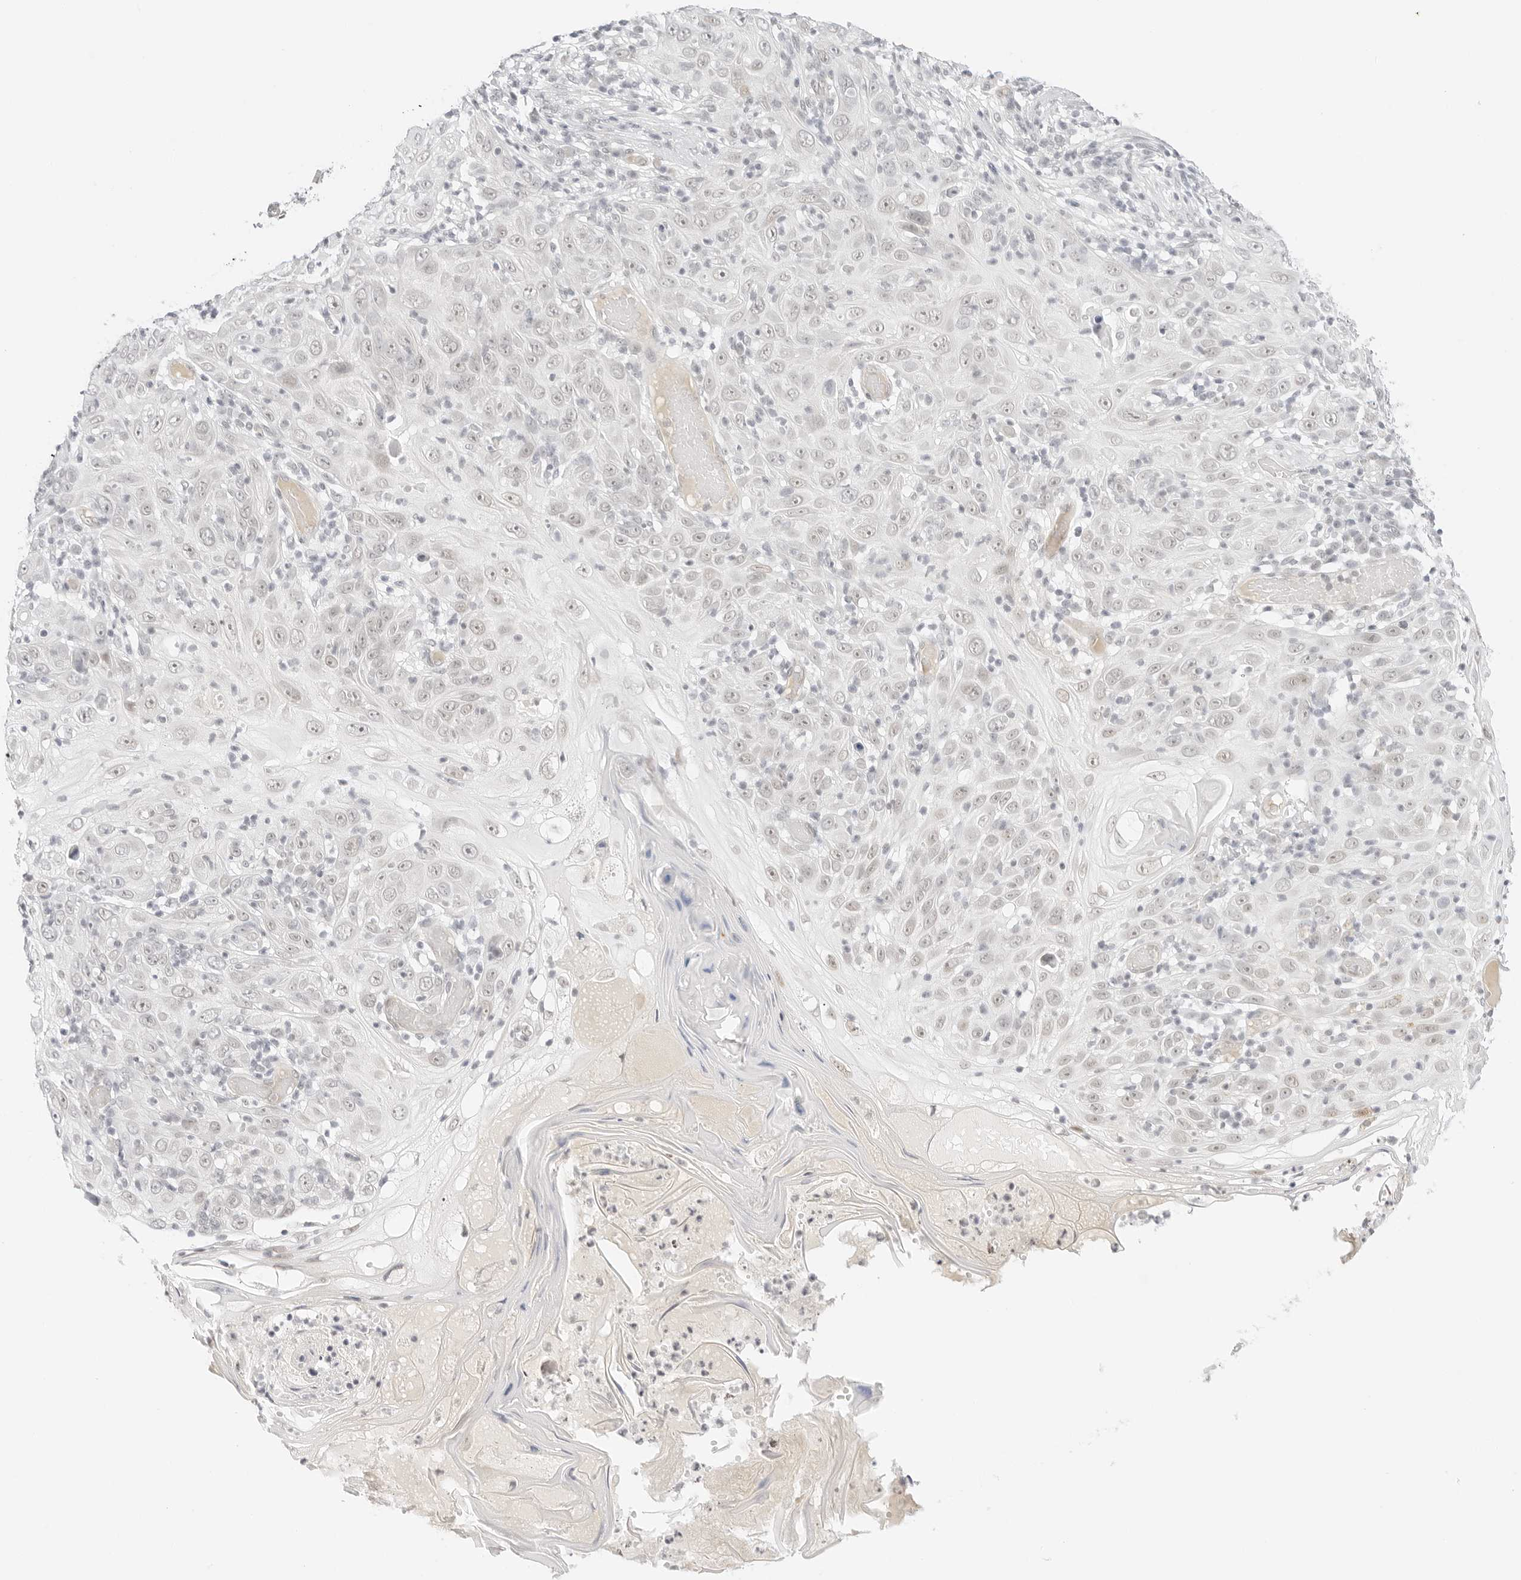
{"staining": {"intensity": "negative", "quantity": "none", "location": "none"}, "tissue": "skin cancer", "cell_type": "Tumor cells", "image_type": "cancer", "snomed": [{"axis": "morphology", "description": "Squamous cell carcinoma, NOS"}, {"axis": "topography", "description": "Skin"}], "caption": "The immunohistochemistry (IHC) photomicrograph has no significant positivity in tumor cells of skin cancer (squamous cell carcinoma) tissue.", "gene": "MED18", "patient": {"sex": "female", "age": 88}}